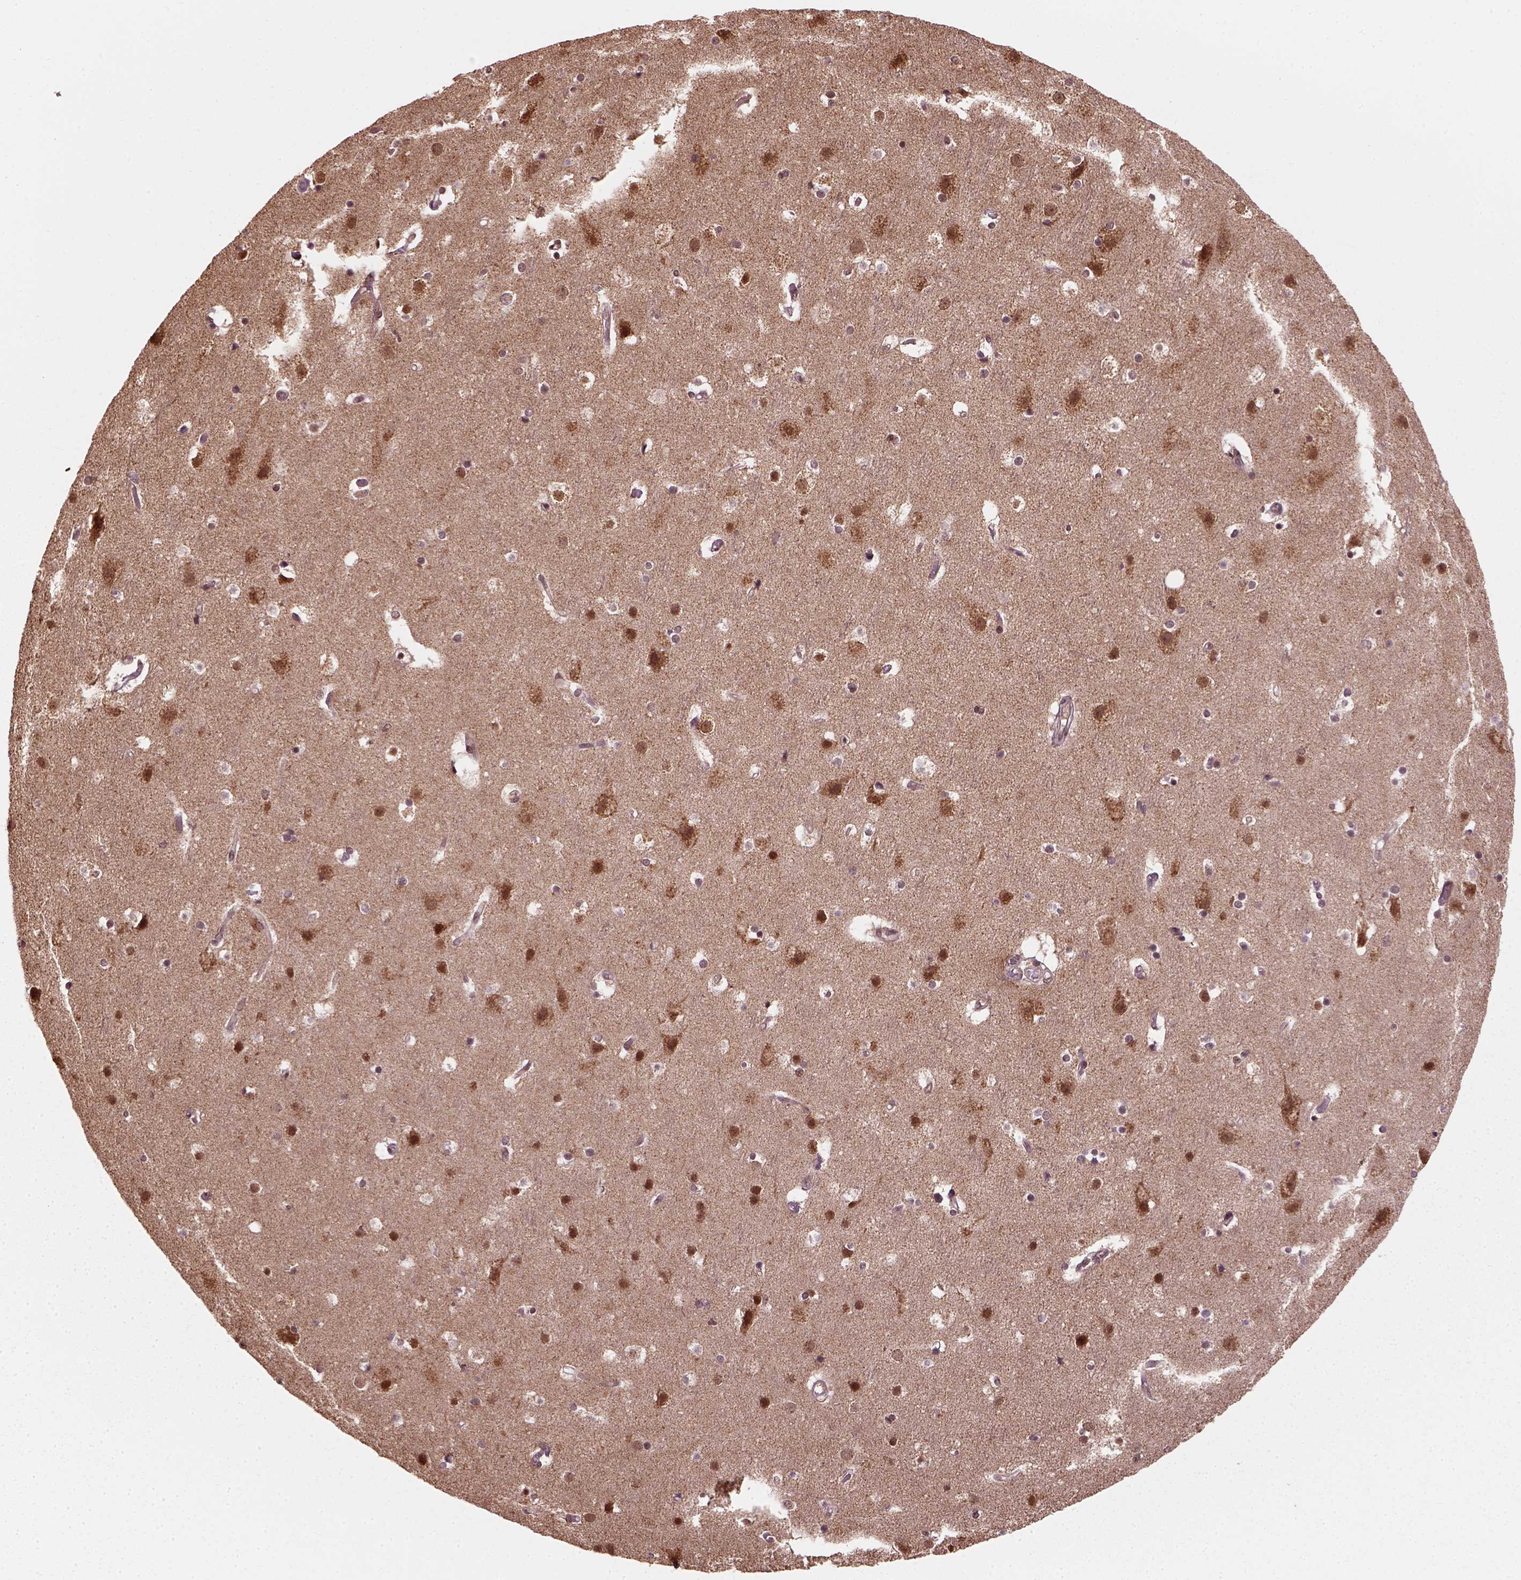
{"staining": {"intensity": "moderate", "quantity": ">75%", "location": "cytoplasmic/membranous"}, "tissue": "cerebral cortex", "cell_type": "Endothelial cells", "image_type": "normal", "snomed": [{"axis": "morphology", "description": "Normal tissue, NOS"}, {"axis": "topography", "description": "Cerebral cortex"}], "caption": "Cerebral cortex stained with DAB (3,3'-diaminobenzidine) immunohistochemistry (IHC) displays medium levels of moderate cytoplasmic/membranous expression in about >75% of endothelial cells.", "gene": "NUDT9", "patient": {"sex": "female", "age": 52}}